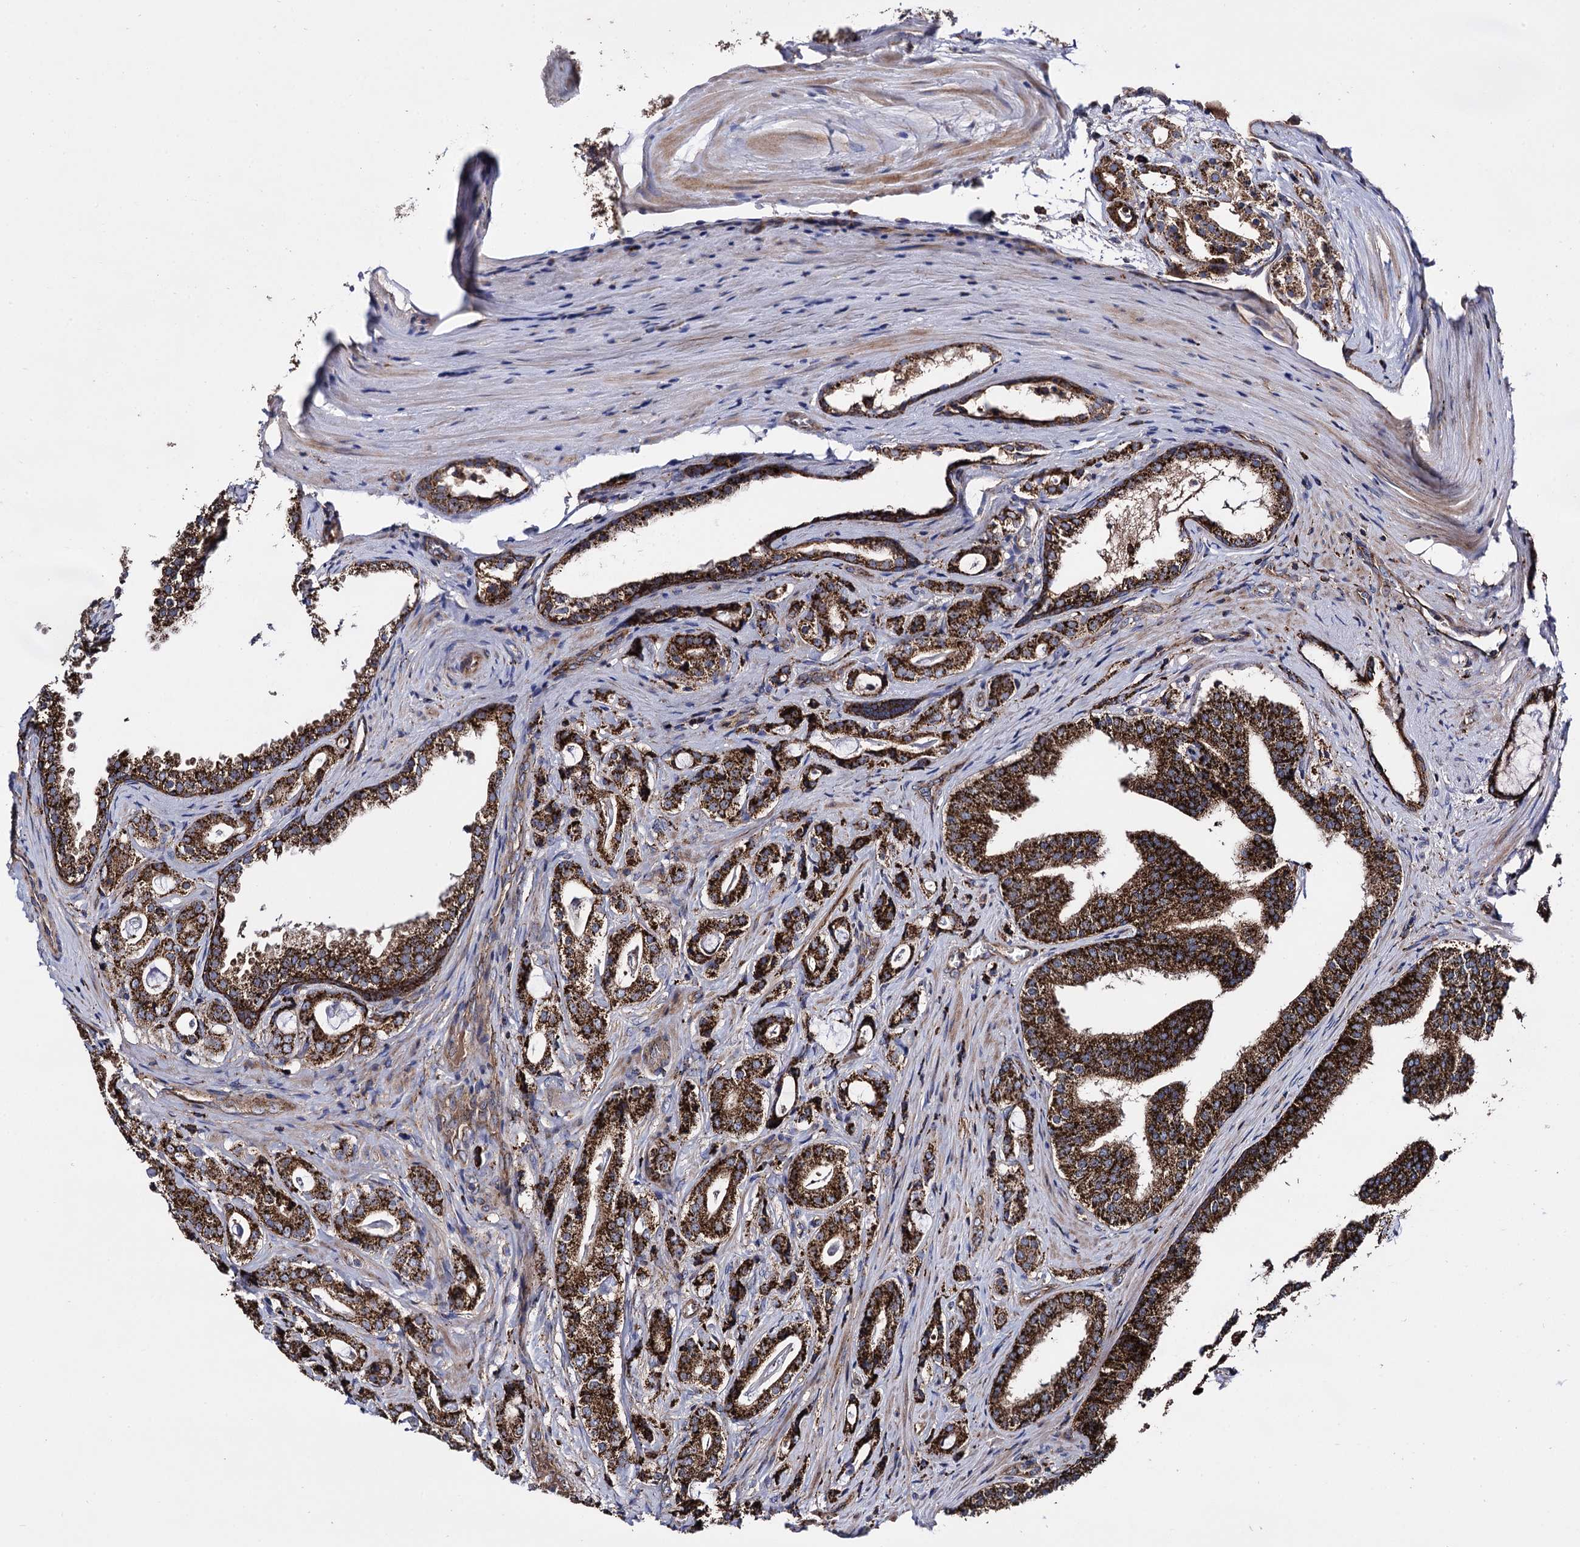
{"staining": {"intensity": "strong", "quantity": ">75%", "location": "cytoplasmic/membranous"}, "tissue": "prostate cancer", "cell_type": "Tumor cells", "image_type": "cancer", "snomed": [{"axis": "morphology", "description": "Adenocarcinoma, High grade"}, {"axis": "topography", "description": "Prostate"}], "caption": "Immunohistochemical staining of prostate high-grade adenocarcinoma reveals strong cytoplasmic/membranous protein expression in about >75% of tumor cells.", "gene": "IQCH", "patient": {"sex": "male", "age": 63}}